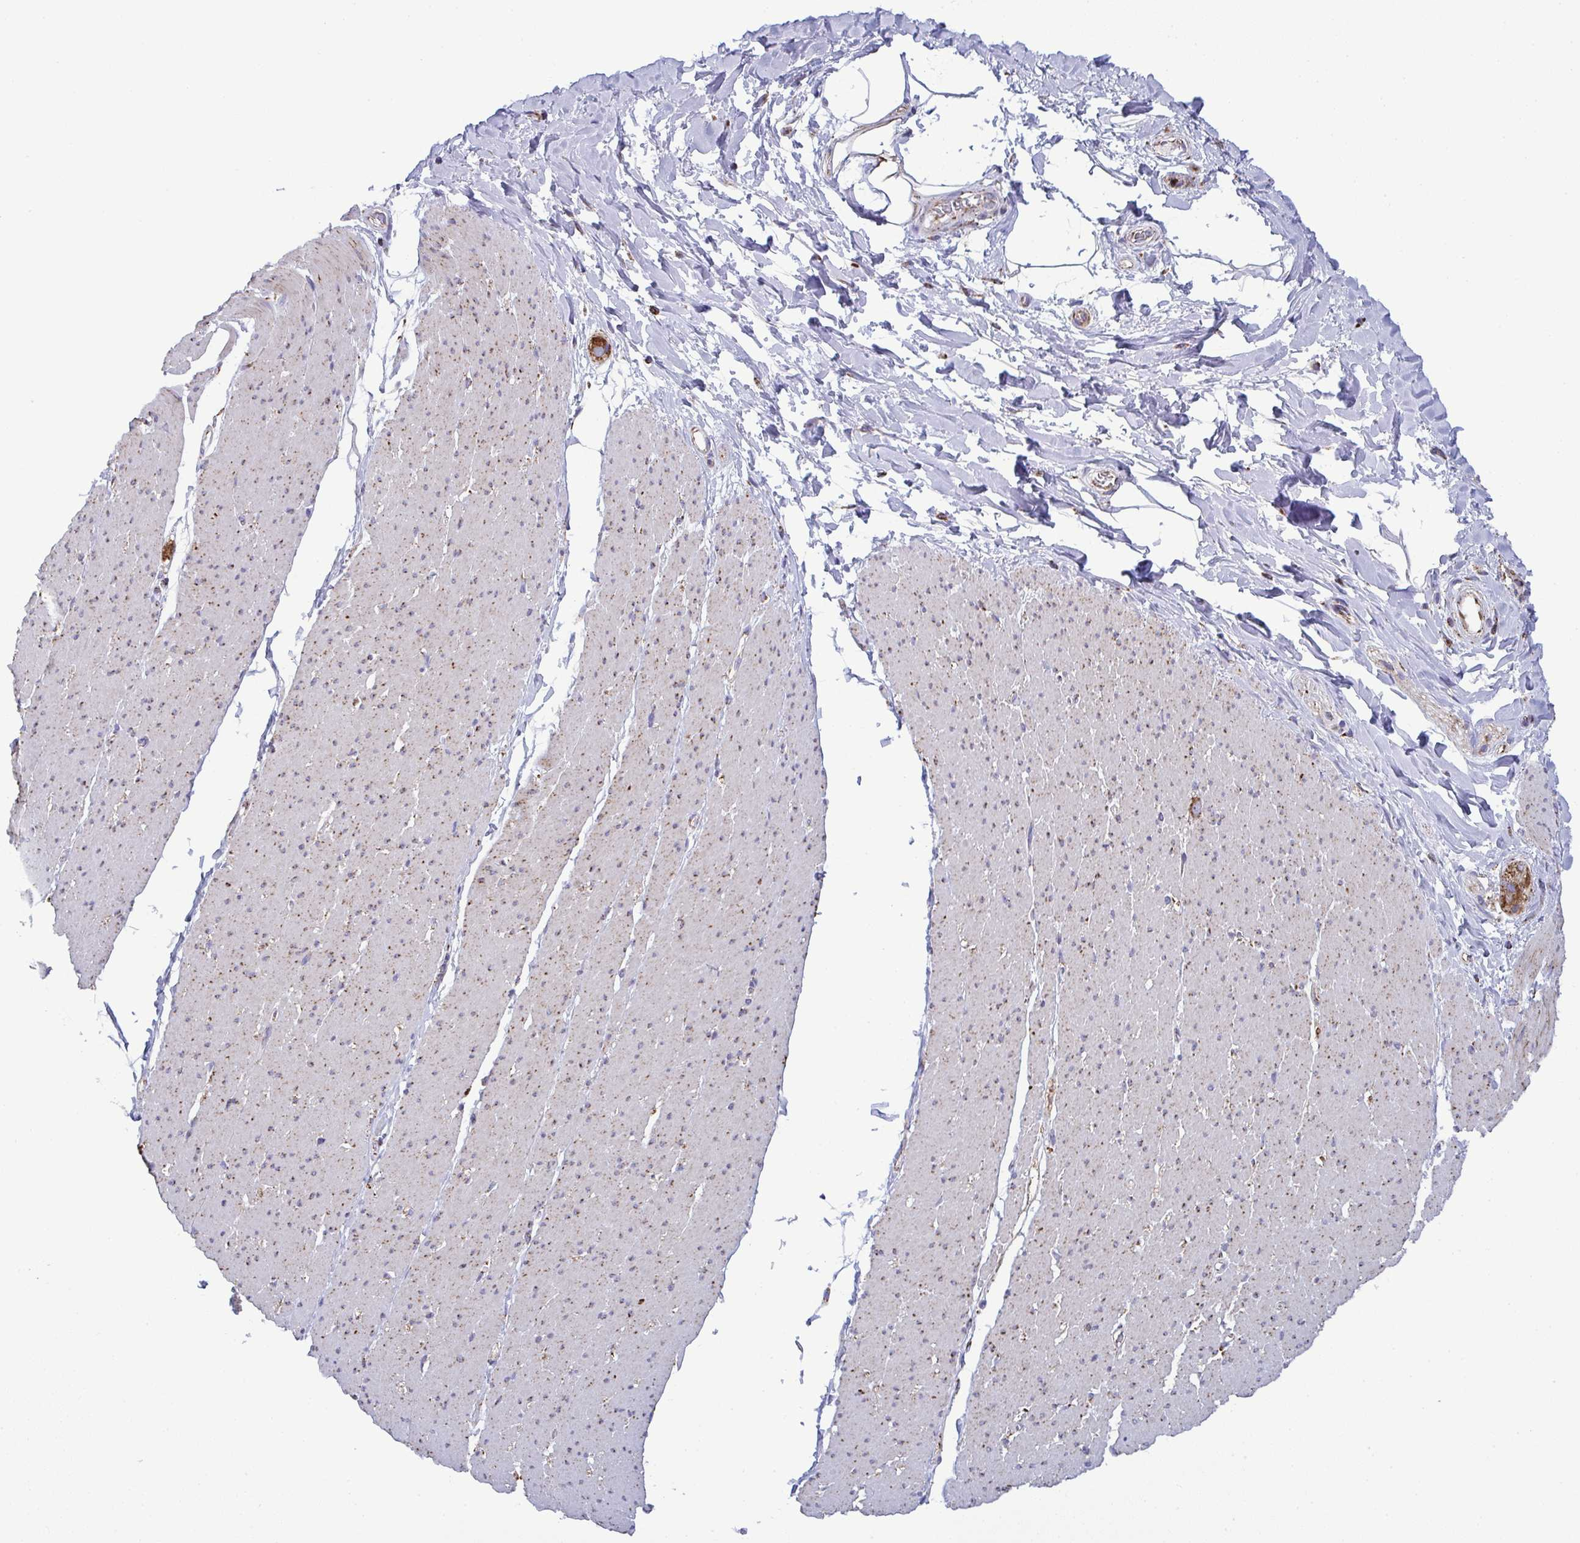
{"staining": {"intensity": "weak", "quantity": "25%-75%", "location": "cytoplasmic/membranous"}, "tissue": "smooth muscle", "cell_type": "Smooth muscle cells", "image_type": "normal", "snomed": [{"axis": "morphology", "description": "Normal tissue, NOS"}, {"axis": "topography", "description": "Smooth muscle"}, {"axis": "topography", "description": "Rectum"}], "caption": "DAB immunohistochemical staining of unremarkable smooth muscle exhibits weak cytoplasmic/membranous protein expression in about 25%-75% of smooth muscle cells. Using DAB (3,3'-diaminobenzidine) (brown) and hematoxylin (blue) stains, captured at high magnification using brightfield microscopy.", "gene": "CSDE1", "patient": {"sex": "male", "age": 53}}